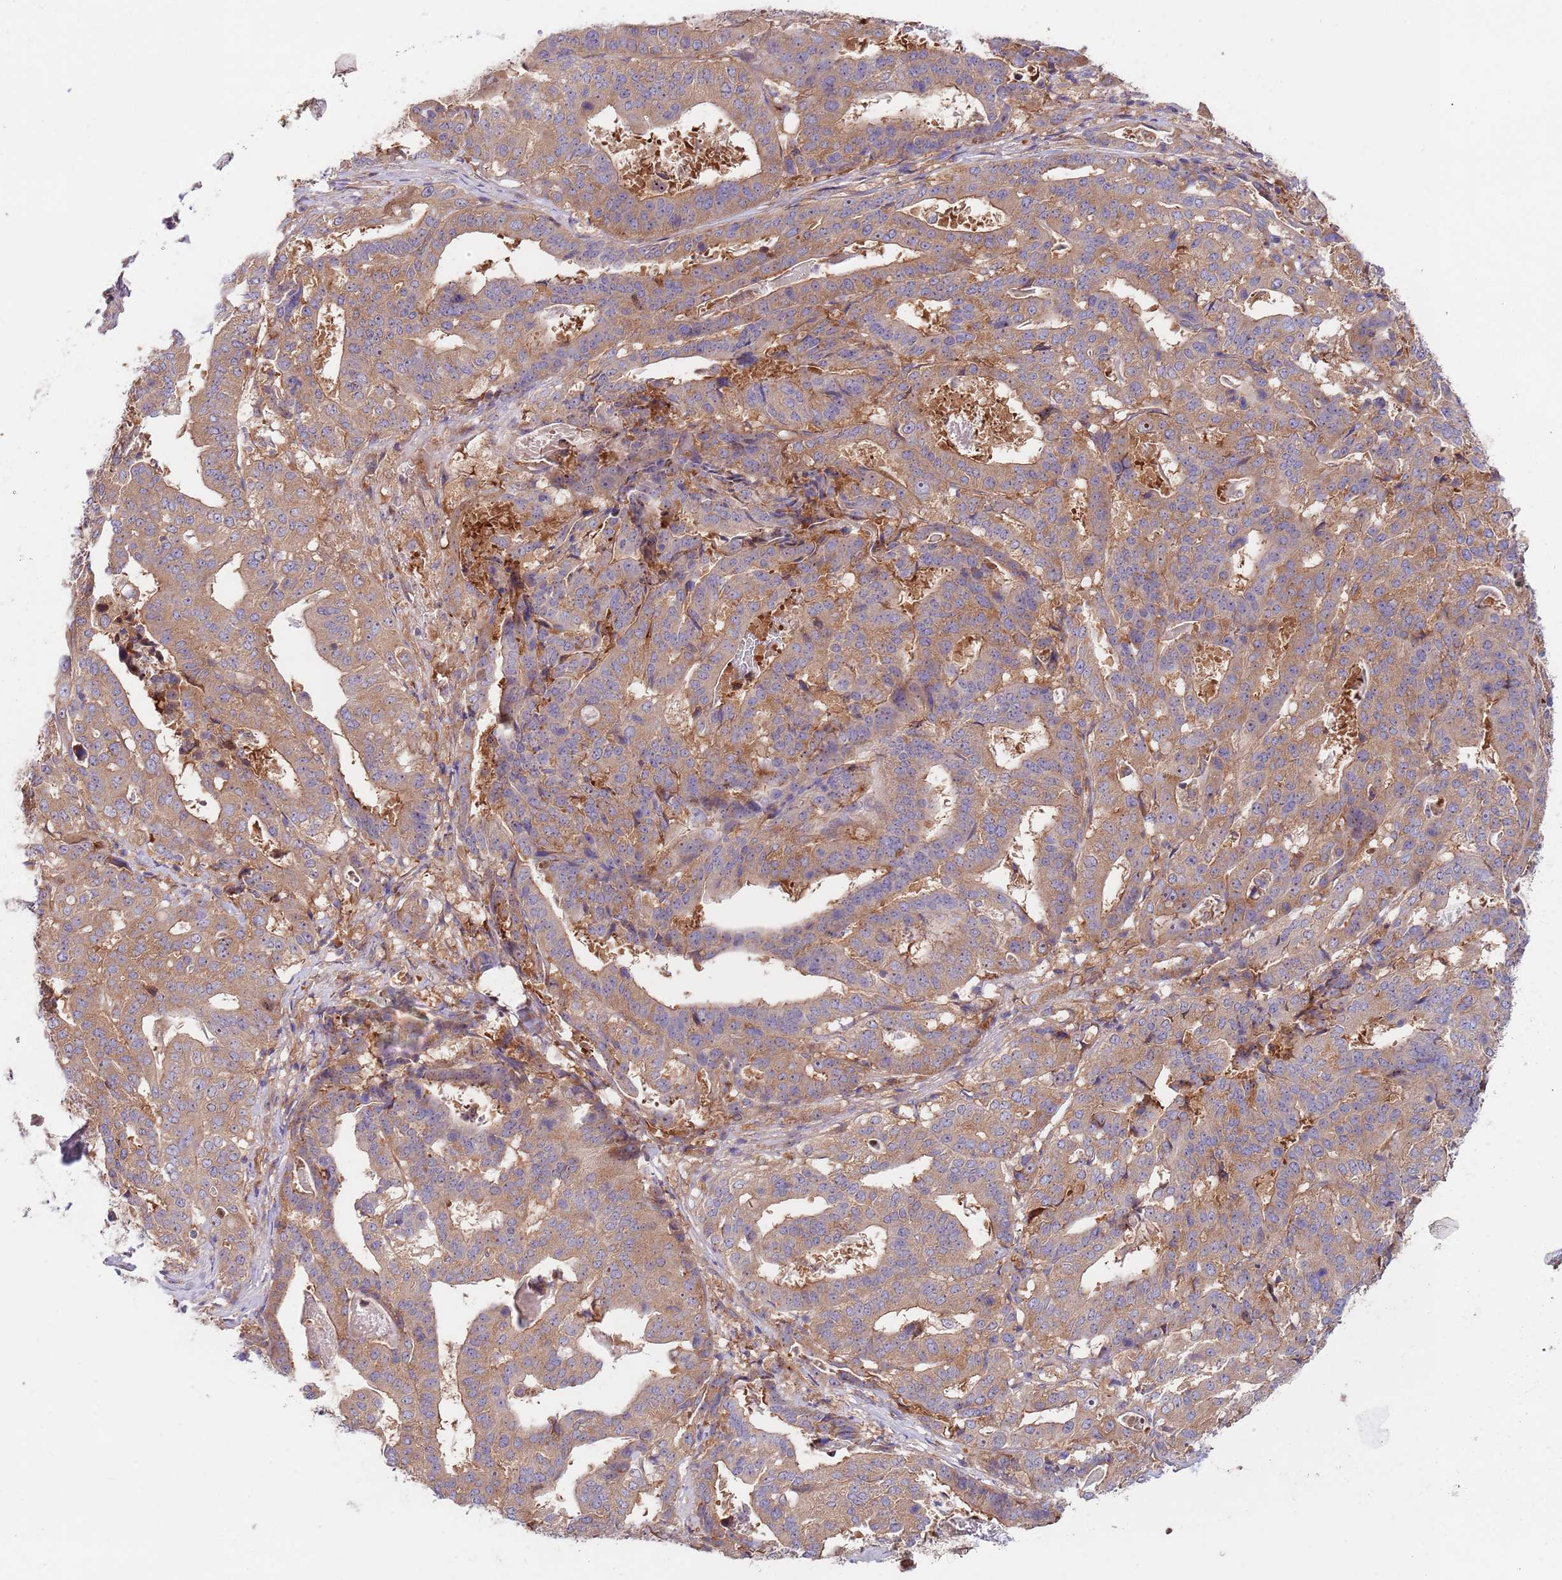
{"staining": {"intensity": "moderate", "quantity": ">75%", "location": "cytoplasmic/membranous"}, "tissue": "stomach cancer", "cell_type": "Tumor cells", "image_type": "cancer", "snomed": [{"axis": "morphology", "description": "Adenocarcinoma, NOS"}, {"axis": "topography", "description": "Stomach"}], "caption": "A micrograph of human stomach adenocarcinoma stained for a protein exhibits moderate cytoplasmic/membranous brown staining in tumor cells.", "gene": "EIF3F", "patient": {"sex": "male", "age": 48}}